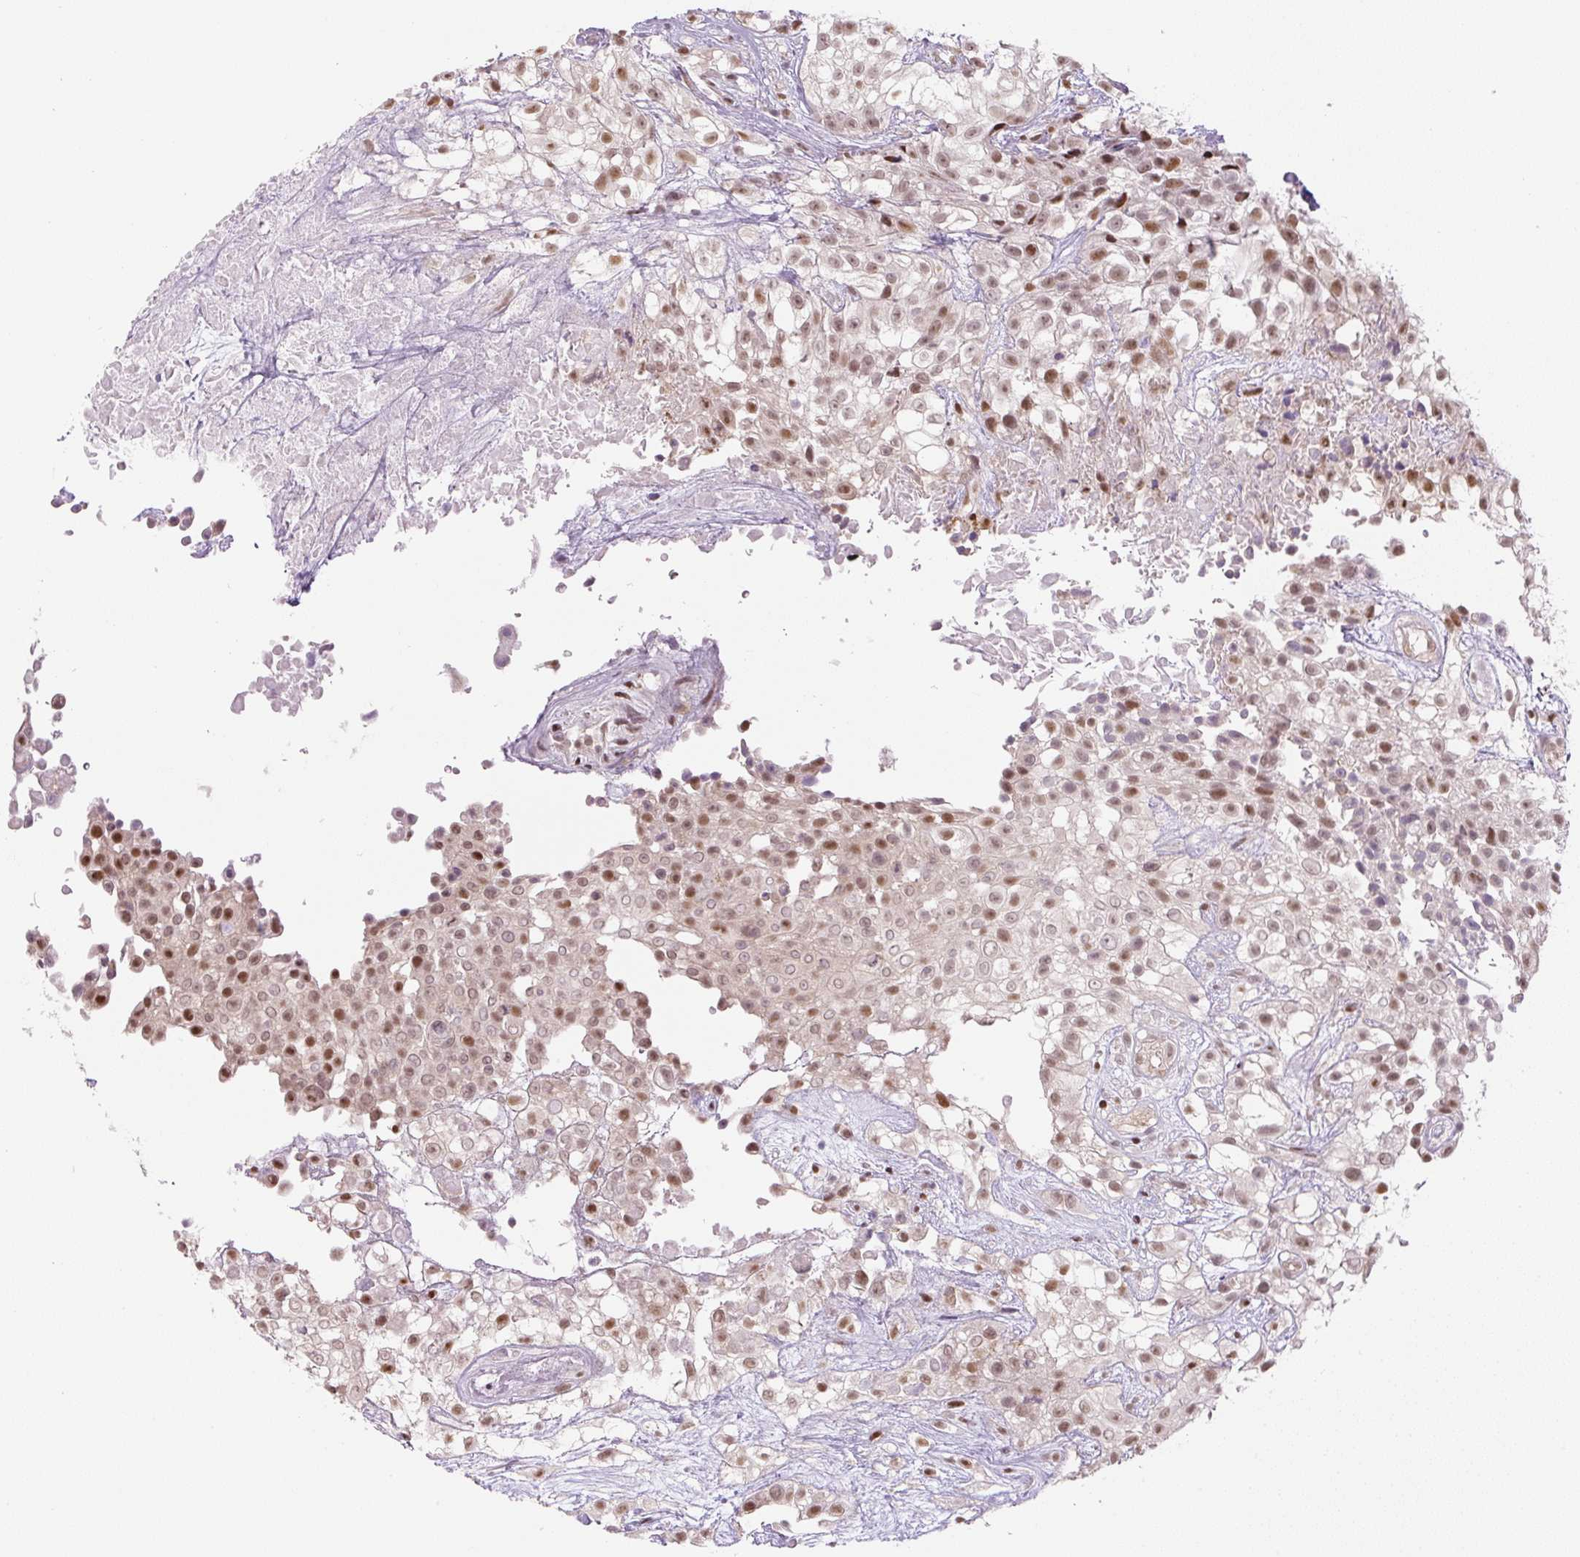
{"staining": {"intensity": "moderate", "quantity": ">75%", "location": "nuclear"}, "tissue": "urothelial cancer", "cell_type": "Tumor cells", "image_type": "cancer", "snomed": [{"axis": "morphology", "description": "Urothelial carcinoma, High grade"}, {"axis": "topography", "description": "Urinary bladder"}], "caption": "Protein positivity by immunohistochemistry (IHC) demonstrates moderate nuclear staining in about >75% of tumor cells in urothelial cancer.", "gene": "TCFL5", "patient": {"sex": "male", "age": 56}}